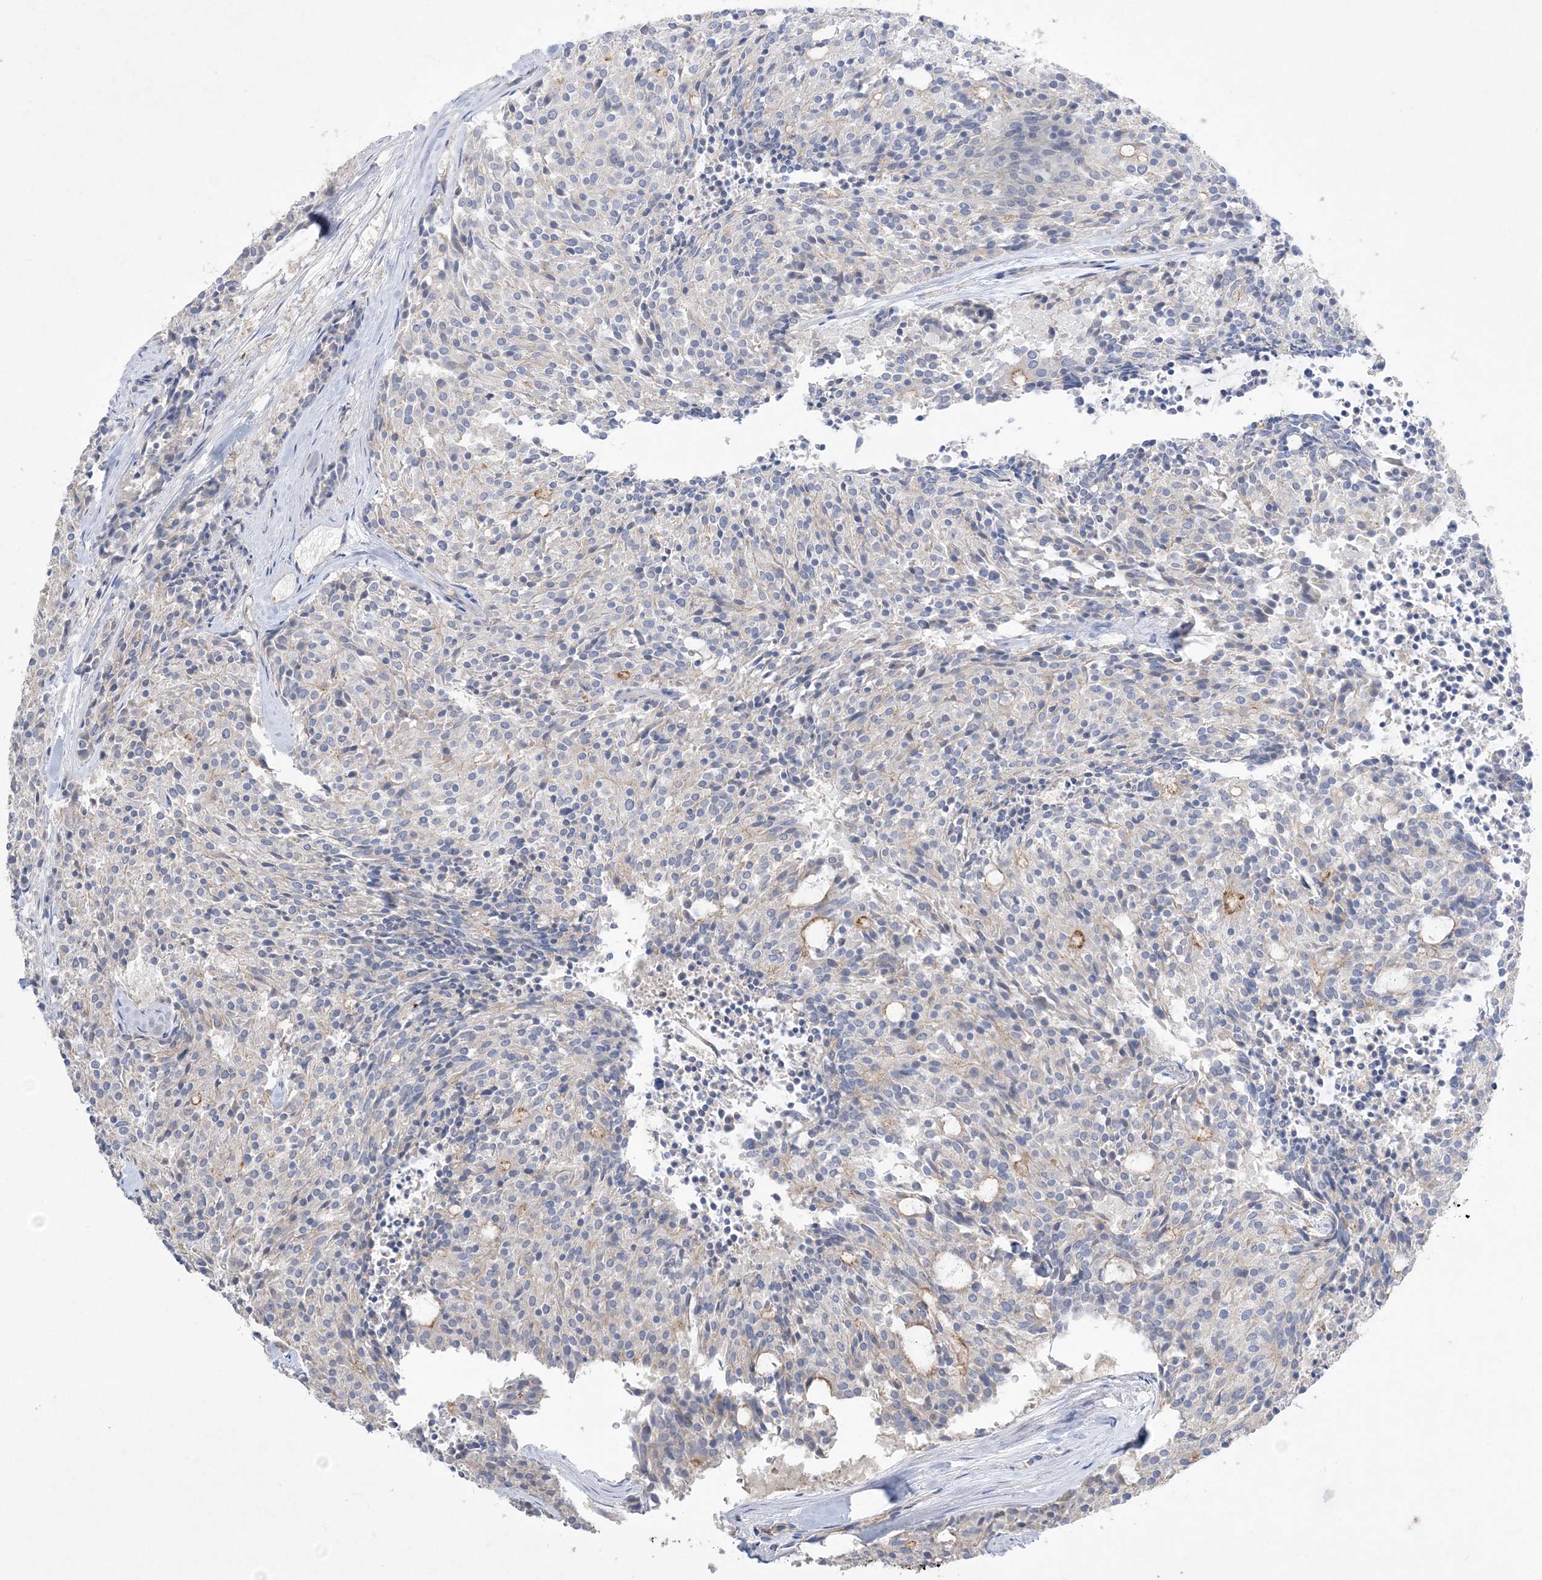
{"staining": {"intensity": "weak", "quantity": "<25%", "location": "cytoplasmic/membranous"}, "tissue": "carcinoid", "cell_type": "Tumor cells", "image_type": "cancer", "snomed": [{"axis": "morphology", "description": "Carcinoid, malignant, NOS"}, {"axis": "topography", "description": "Pancreas"}], "caption": "The photomicrograph demonstrates no significant expression in tumor cells of carcinoid.", "gene": "ADCK2", "patient": {"sex": "female", "age": 54}}